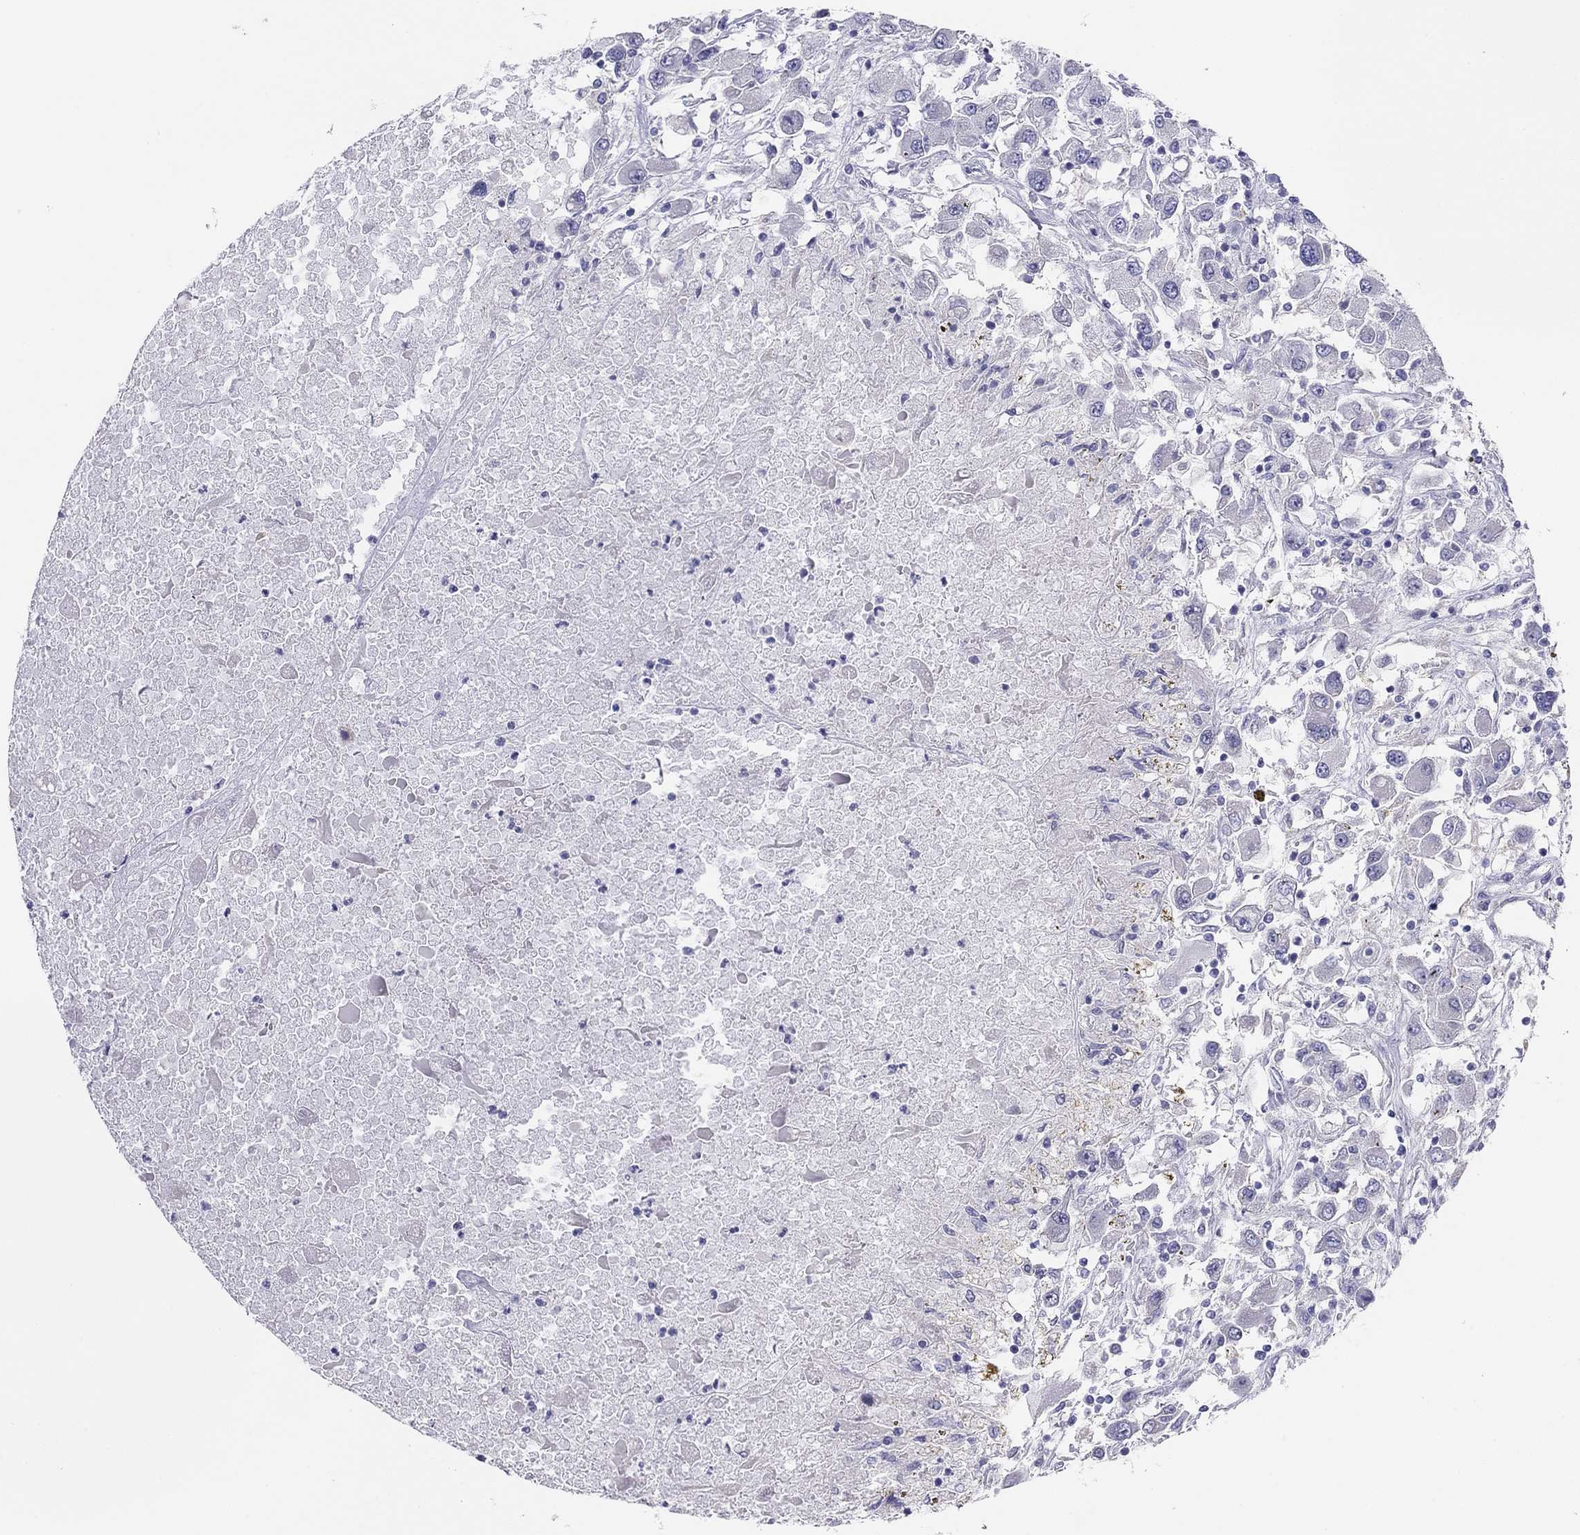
{"staining": {"intensity": "negative", "quantity": "none", "location": "none"}, "tissue": "renal cancer", "cell_type": "Tumor cells", "image_type": "cancer", "snomed": [{"axis": "morphology", "description": "Adenocarcinoma, NOS"}, {"axis": "topography", "description": "Kidney"}], "caption": "Adenocarcinoma (renal) was stained to show a protein in brown. There is no significant positivity in tumor cells.", "gene": "MGAT4C", "patient": {"sex": "female", "age": 67}}